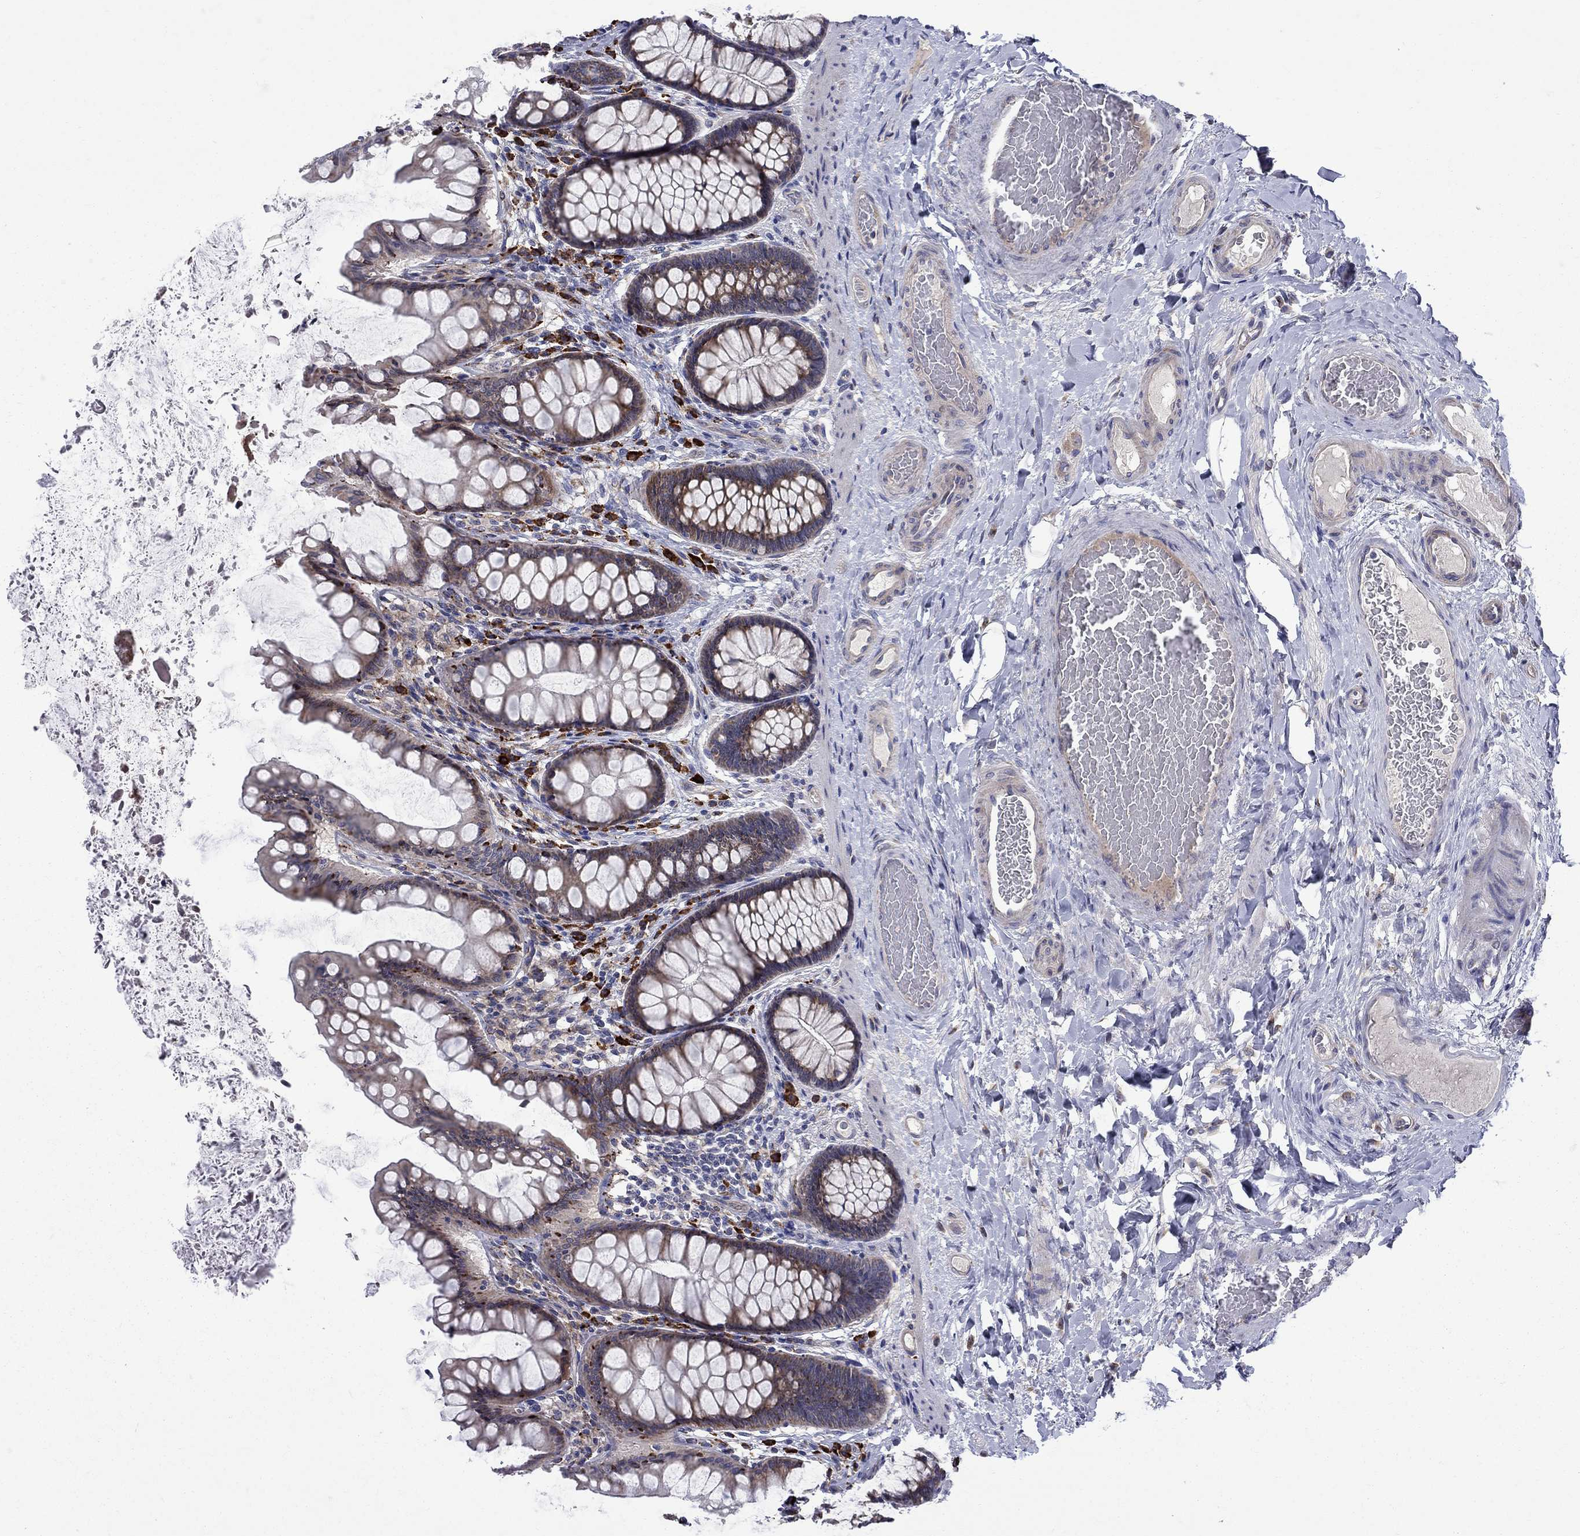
{"staining": {"intensity": "weak", "quantity": "25%-75%", "location": "cytoplasmic/membranous"}, "tissue": "colon", "cell_type": "Endothelial cells", "image_type": "normal", "snomed": [{"axis": "morphology", "description": "Normal tissue, NOS"}, {"axis": "topography", "description": "Colon"}], "caption": "Immunohistochemistry staining of benign colon, which exhibits low levels of weak cytoplasmic/membranous positivity in about 25%-75% of endothelial cells indicating weak cytoplasmic/membranous protein positivity. The staining was performed using DAB (3,3'-diaminobenzidine) (brown) for protein detection and nuclei were counterstained in hematoxylin (blue).", "gene": "ASNS", "patient": {"sex": "female", "age": 65}}